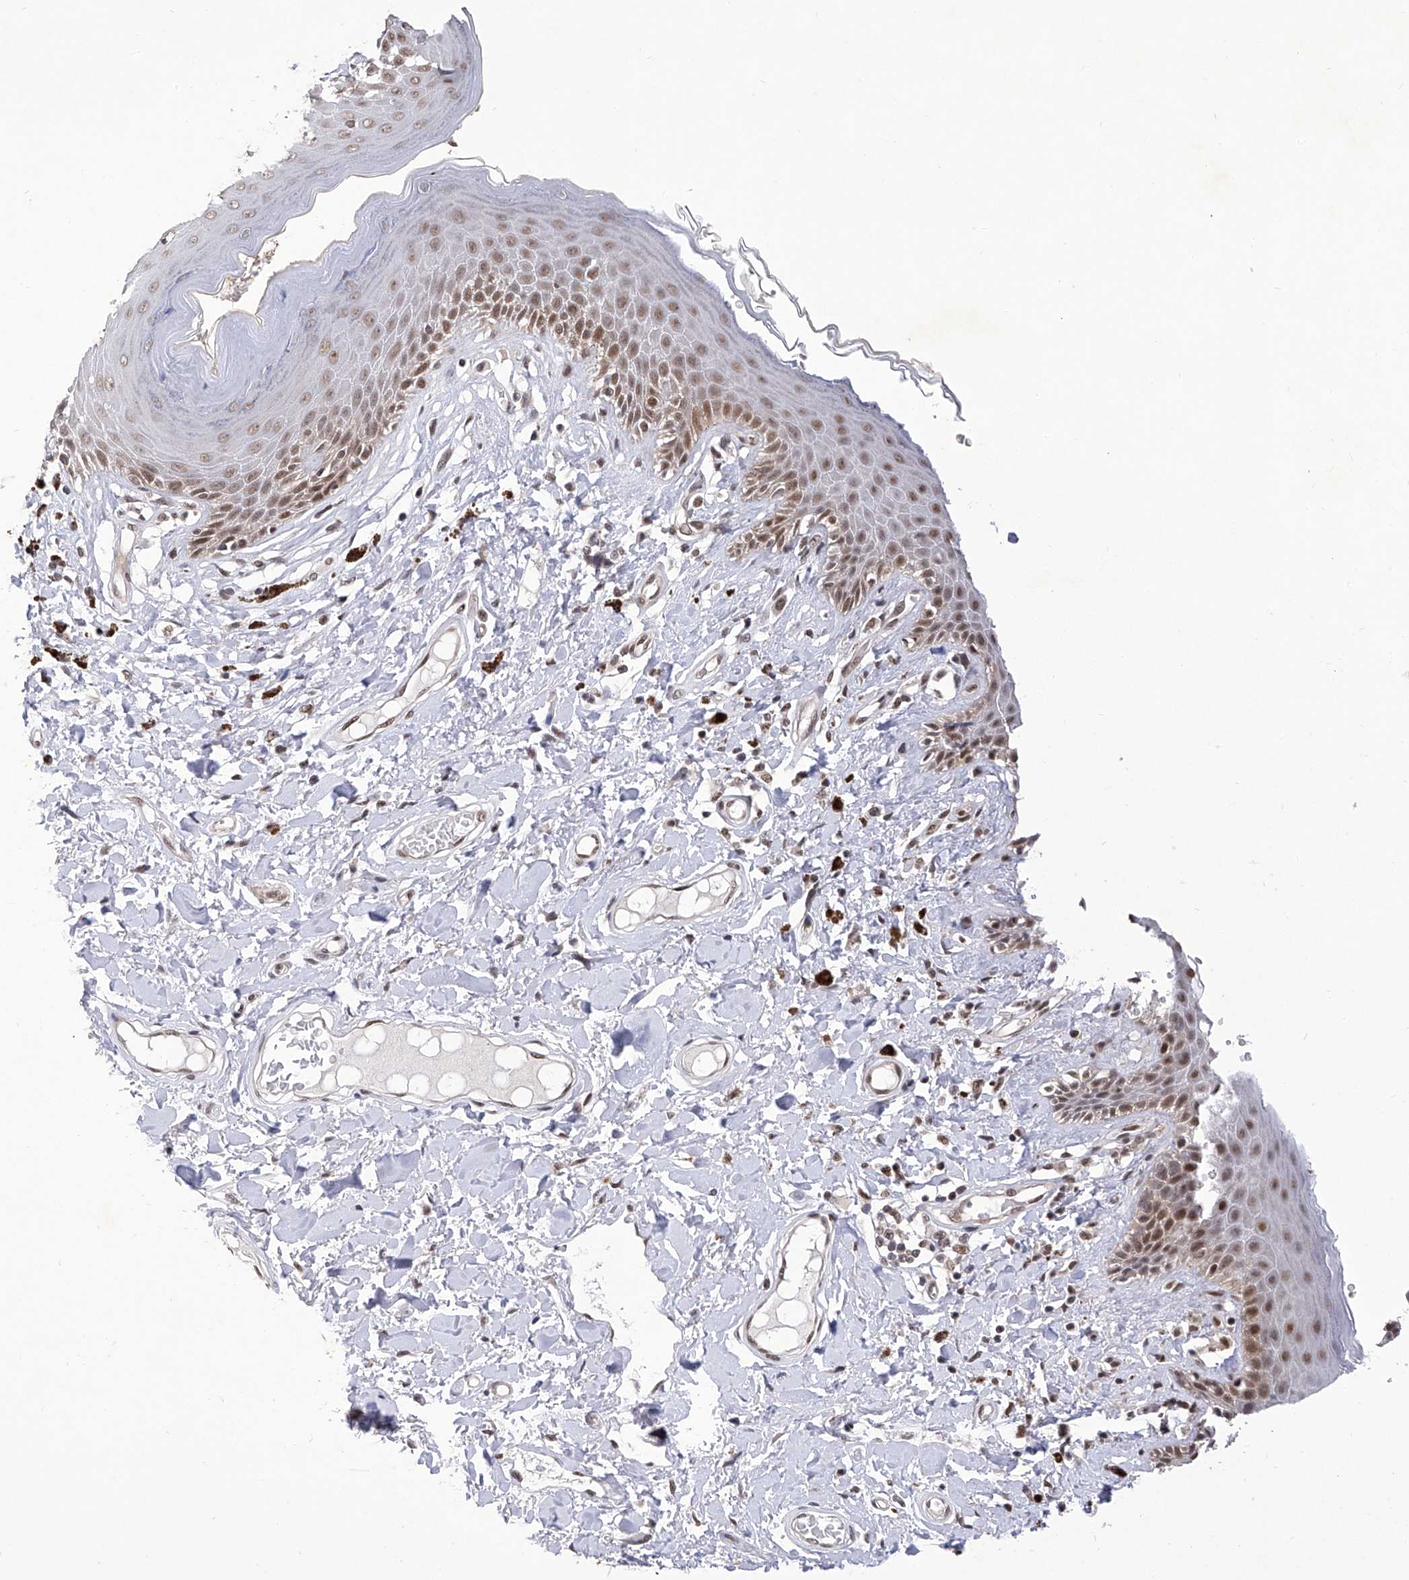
{"staining": {"intensity": "moderate", "quantity": ">75%", "location": "nuclear"}, "tissue": "skin", "cell_type": "Epidermal cells", "image_type": "normal", "snomed": [{"axis": "morphology", "description": "Normal tissue, NOS"}, {"axis": "topography", "description": "Anal"}], "caption": "High-power microscopy captured an immunohistochemistry (IHC) image of unremarkable skin, revealing moderate nuclear positivity in approximately >75% of epidermal cells. Using DAB (brown) and hematoxylin (blue) stains, captured at high magnification using brightfield microscopy.", "gene": "RAD54L", "patient": {"sex": "female", "age": 78}}